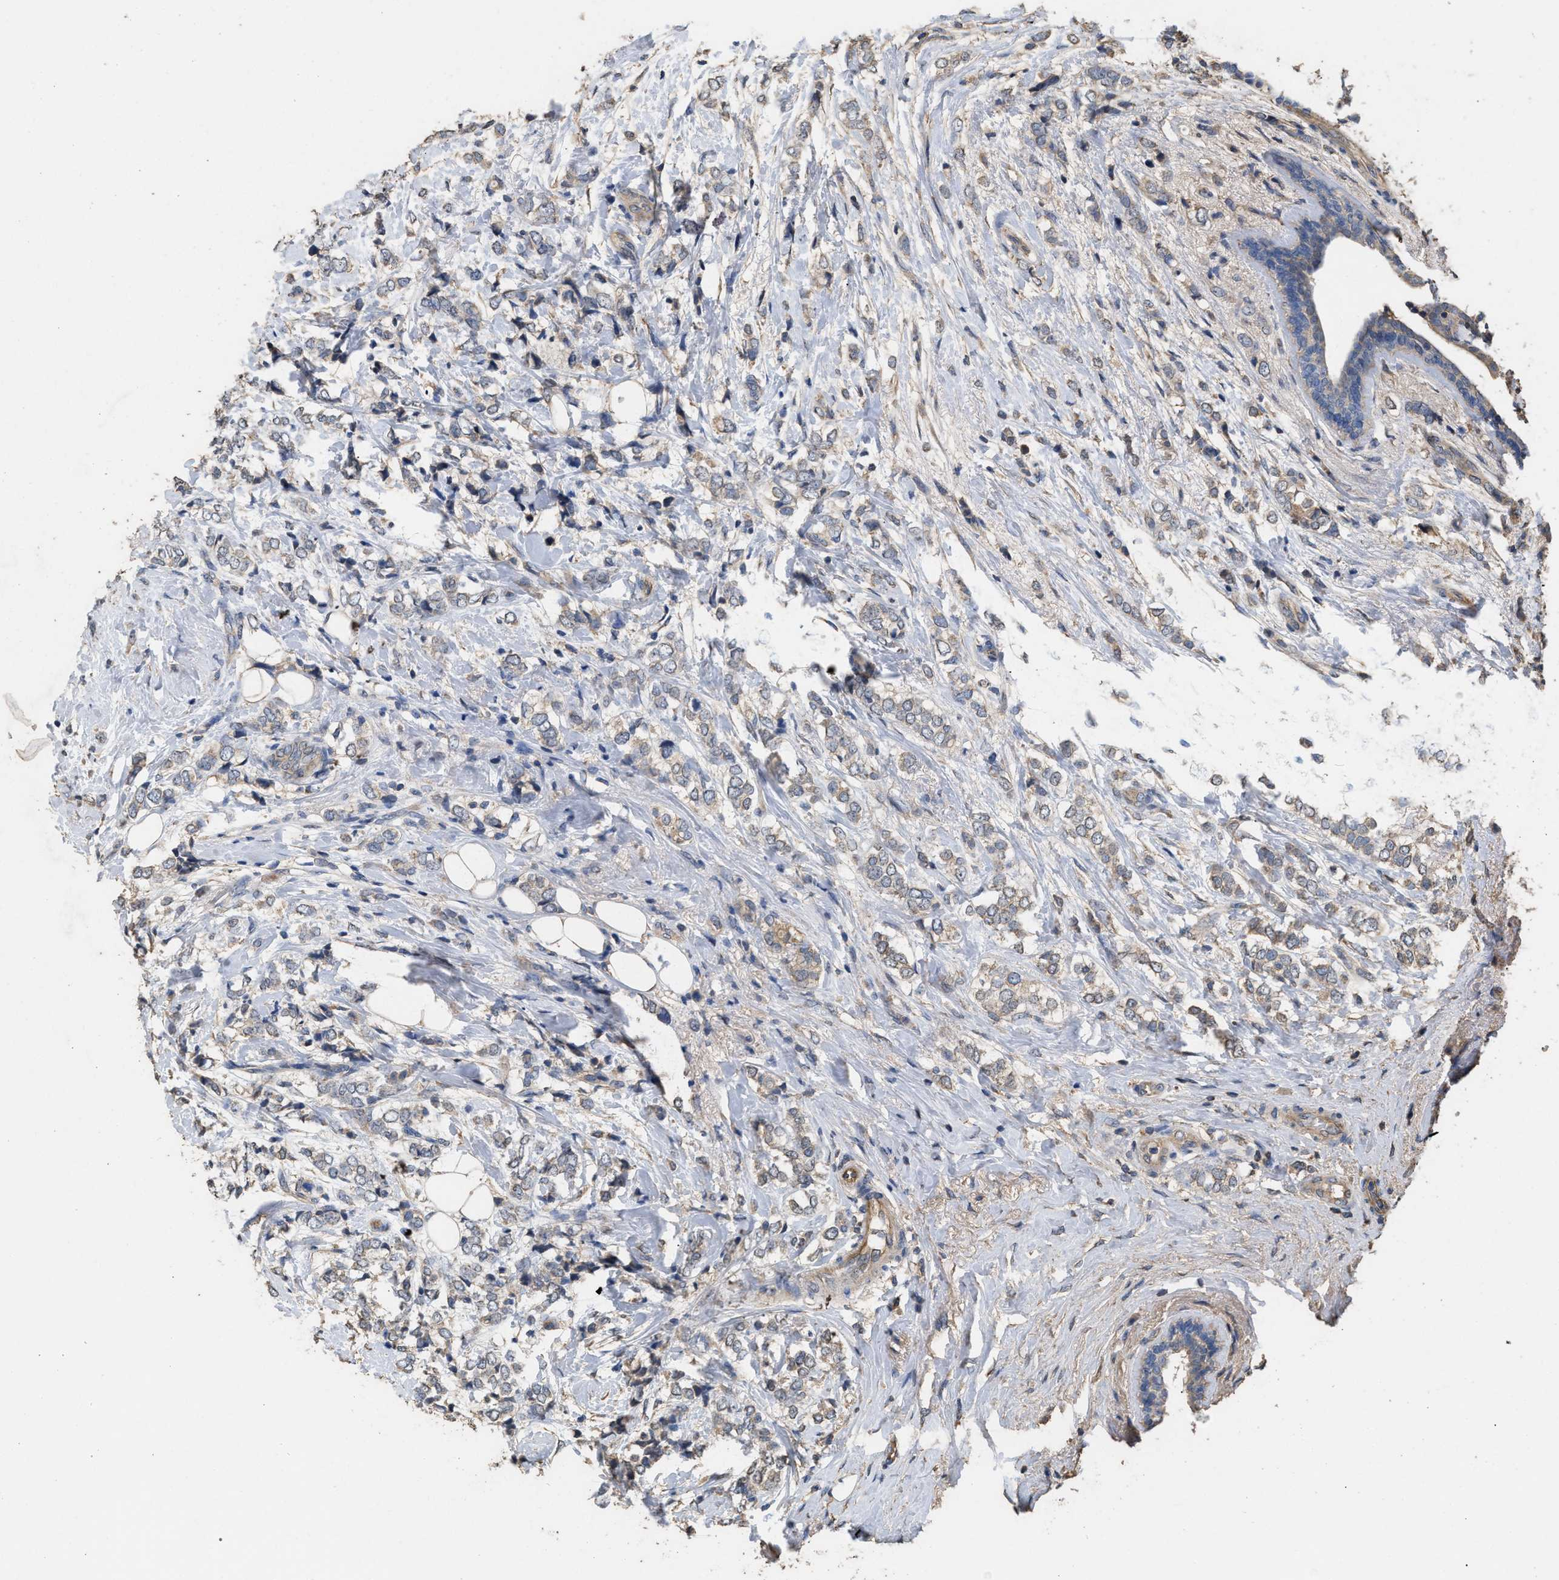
{"staining": {"intensity": "weak", "quantity": ">75%", "location": "cytoplasmic/membranous"}, "tissue": "breast cancer", "cell_type": "Tumor cells", "image_type": "cancer", "snomed": [{"axis": "morphology", "description": "Normal tissue, NOS"}, {"axis": "morphology", "description": "Lobular carcinoma"}, {"axis": "topography", "description": "Breast"}], "caption": "Approximately >75% of tumor cells in human breast cancer (lobular carcinoma) show weak cytoplasmic/membranous protein expression as visualized by brown immunohistochemical staining.", "gene": "HTRA3", "patient": {"sex": "female", "age": 47}}